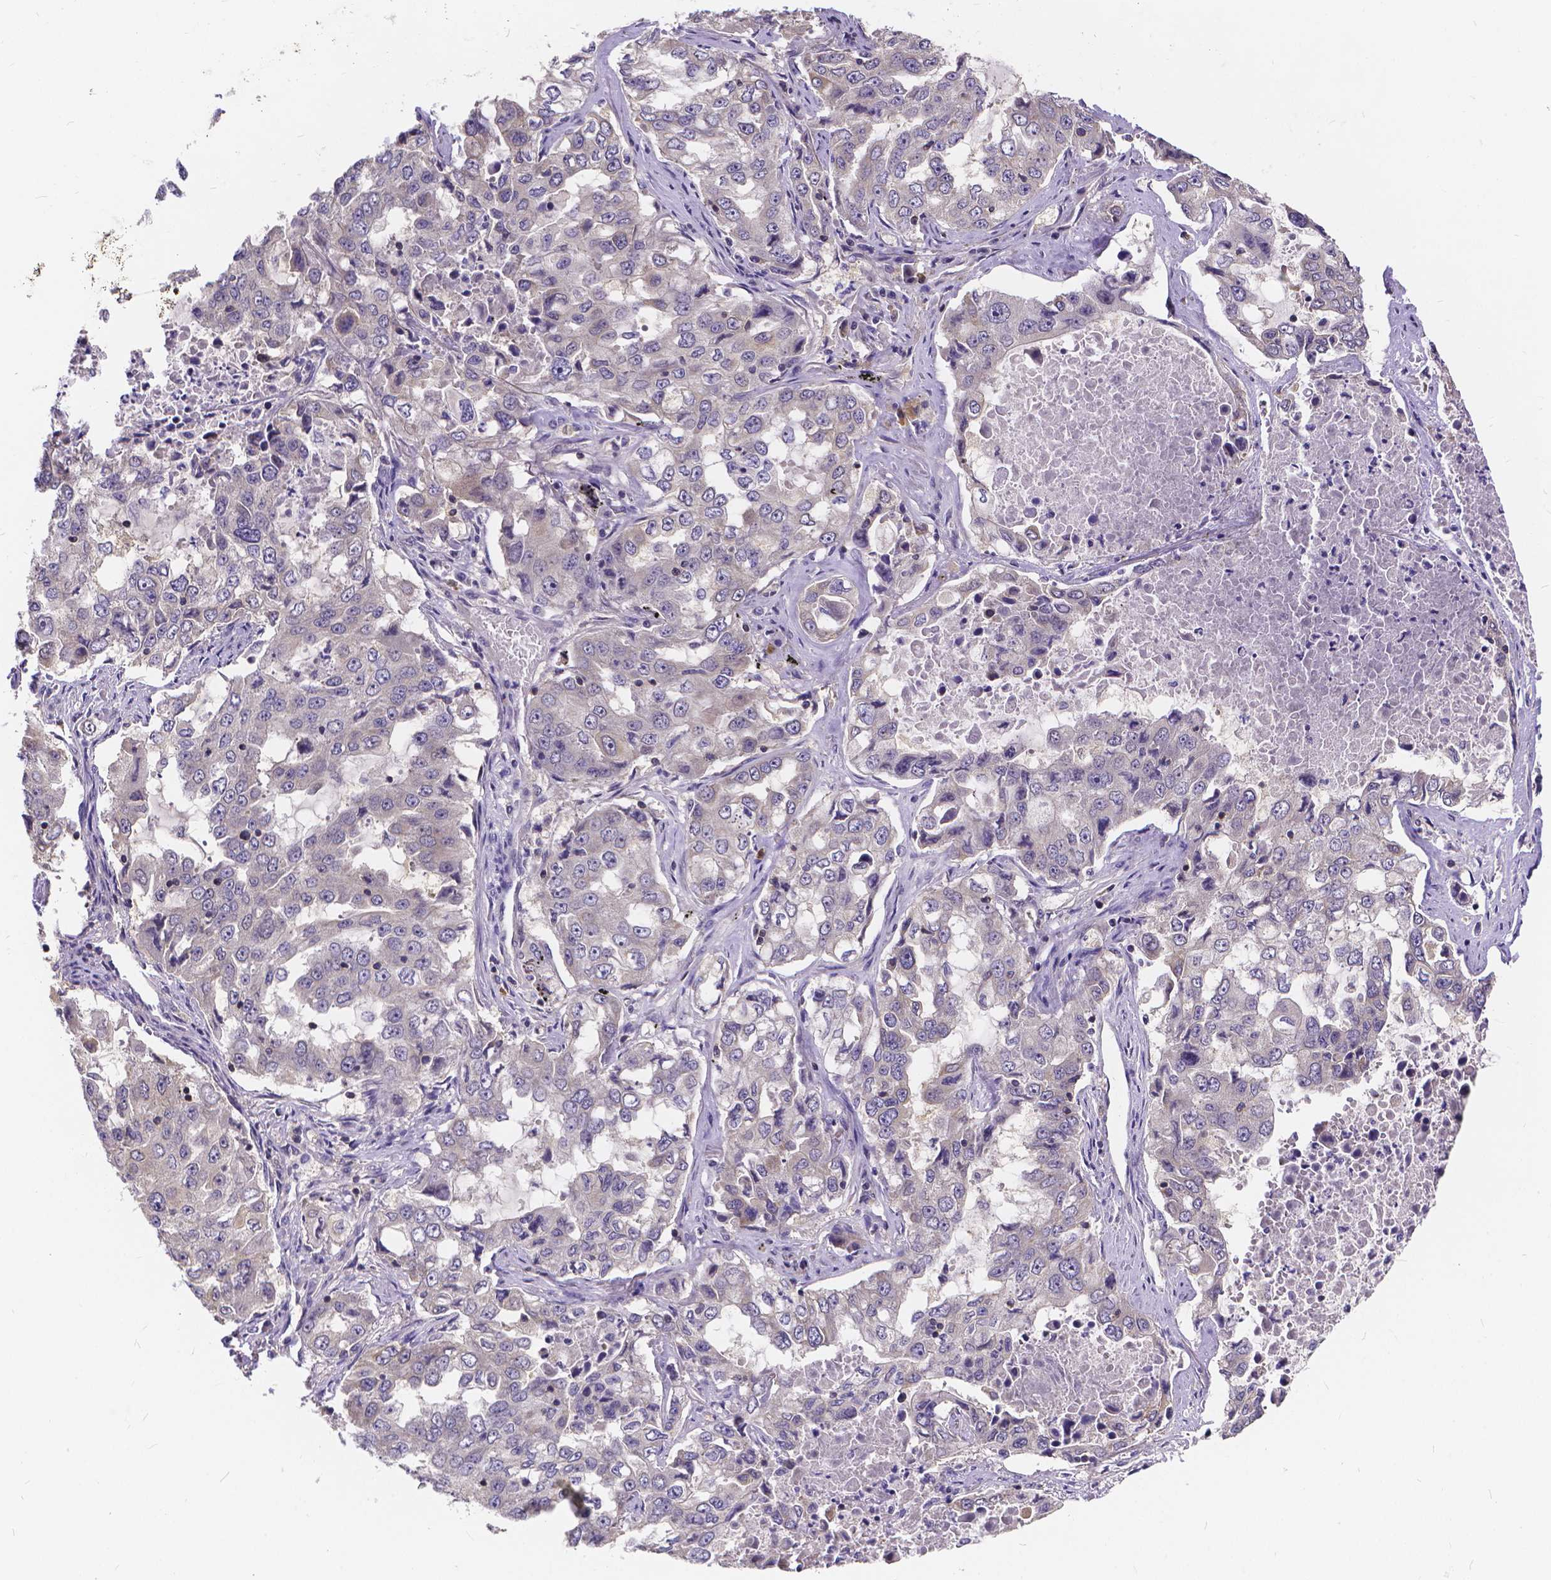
{"staining": {"intensity": "negative", "quantity": "none", "location": "none"}, "tissue": "lung cancer", "cell_type": "Tumor cells", "image_type": "cancer", "snomed": [{"axis": "morphology", "description": "Adenocarcinoma, NOS"}, {"axis": "topography", "description": "Lung"}], "caption": "A high-resolution histopathology image shows IHC staining of lung cancer (adenocarcinoma), which displays no significant expression in tumor cells. (DAB immunohistochemistry (IHC) with hematoxylin counter stain).", "gene": "GLRB", "patient": {"sex": "female", "age": 61}}